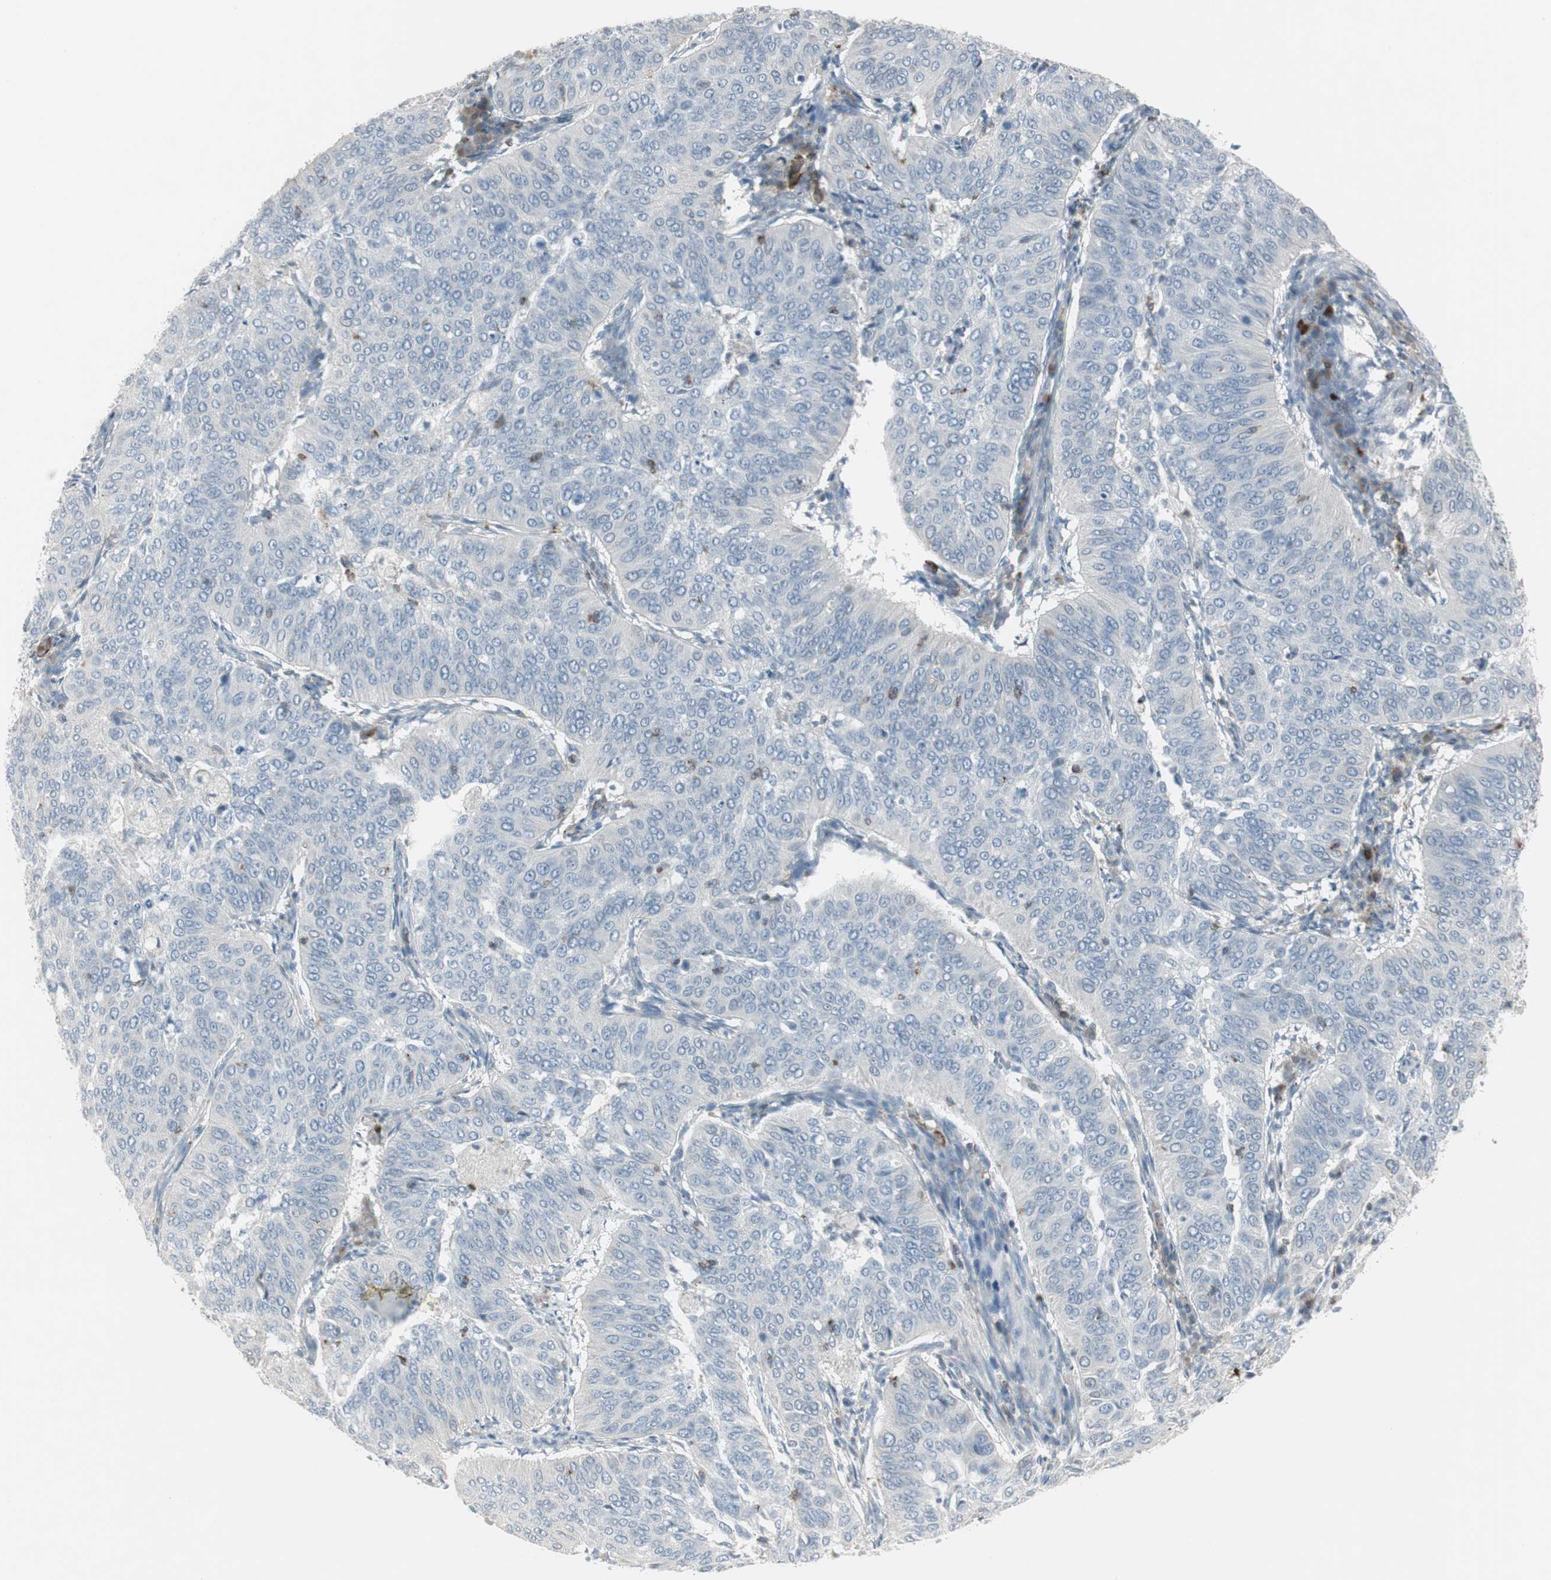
{"staining": {"intensity": "negative", "quantity": "none", "location": "none"}, "tissue": "cervical cancer", "cell_type": "Tumor cells", "image_type": "cancer", "snomed": [{"axis": "morphology", "description": "Normal tissue, NOS"}, {"axis": "morphology", "description": "Squamous cell carcinoma, NOS"}, {"axis": "topography", "description": "Cervix"}], "caption": "Immunohistochemical staining of cervical cancer (squamous cell carcinoma) exhibits no significant positivity in tumor cells.", "gene": "MAP4K4", "patient": {"sex": "female", "age": 39}}